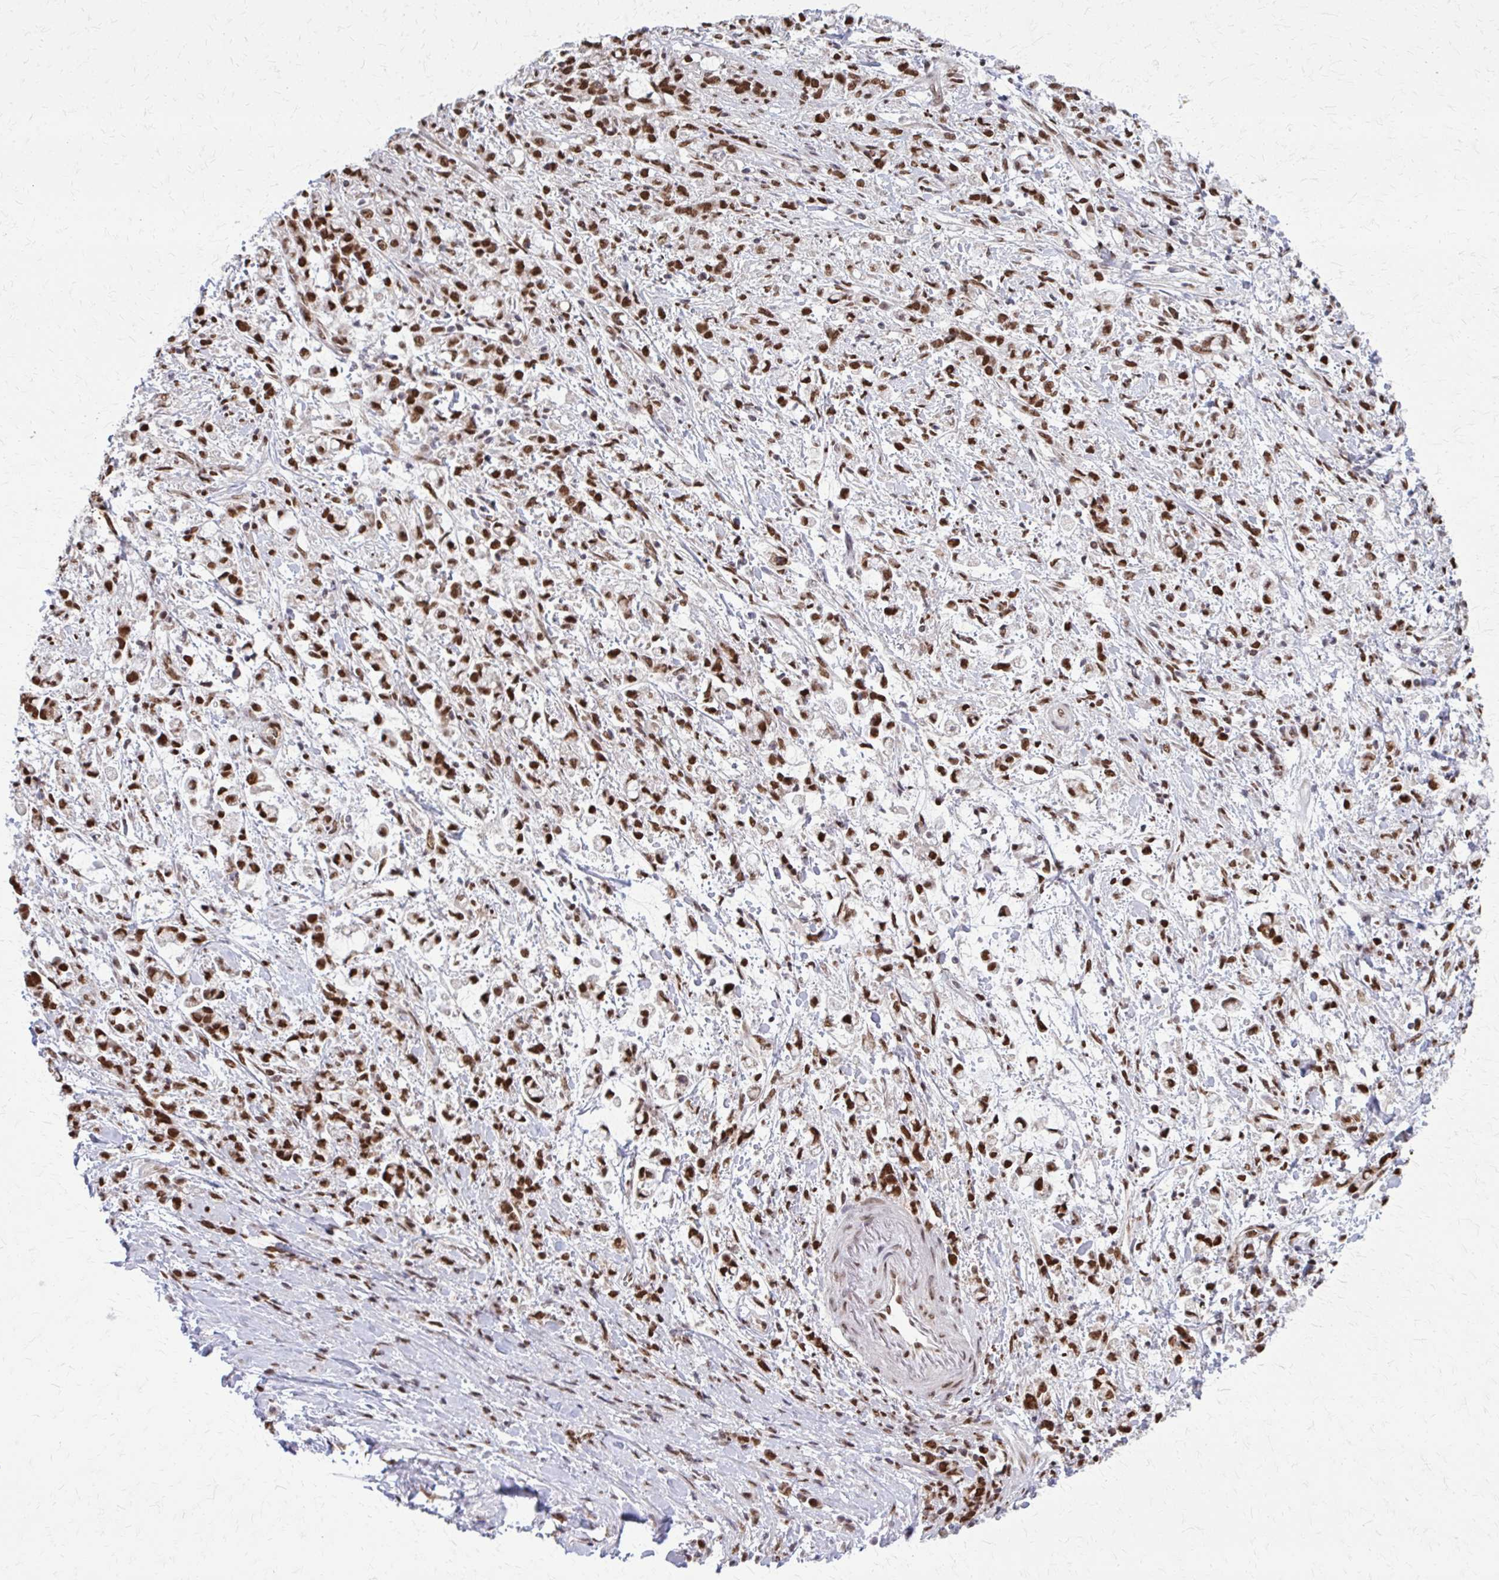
{"staining": {"intensity": "strong", "quantity": ">75%", "location": "nuclear"}, "tissue": "stomach cancer", "cell_type": "Tumor cells", "image_type": "cancer", "snomed": [{"axis": "morphology", "description": "Adenocarcinoma, NOS"}, {"axis": "topography", "description": "Stomach"}], "caption": "Human stomach cancer stained for a protein (brown) reveals strong nuclear positive positivity in about >75% of tumor cells.", "gene": "TTF1", "patient": {"sex": "female", "age": 60}}